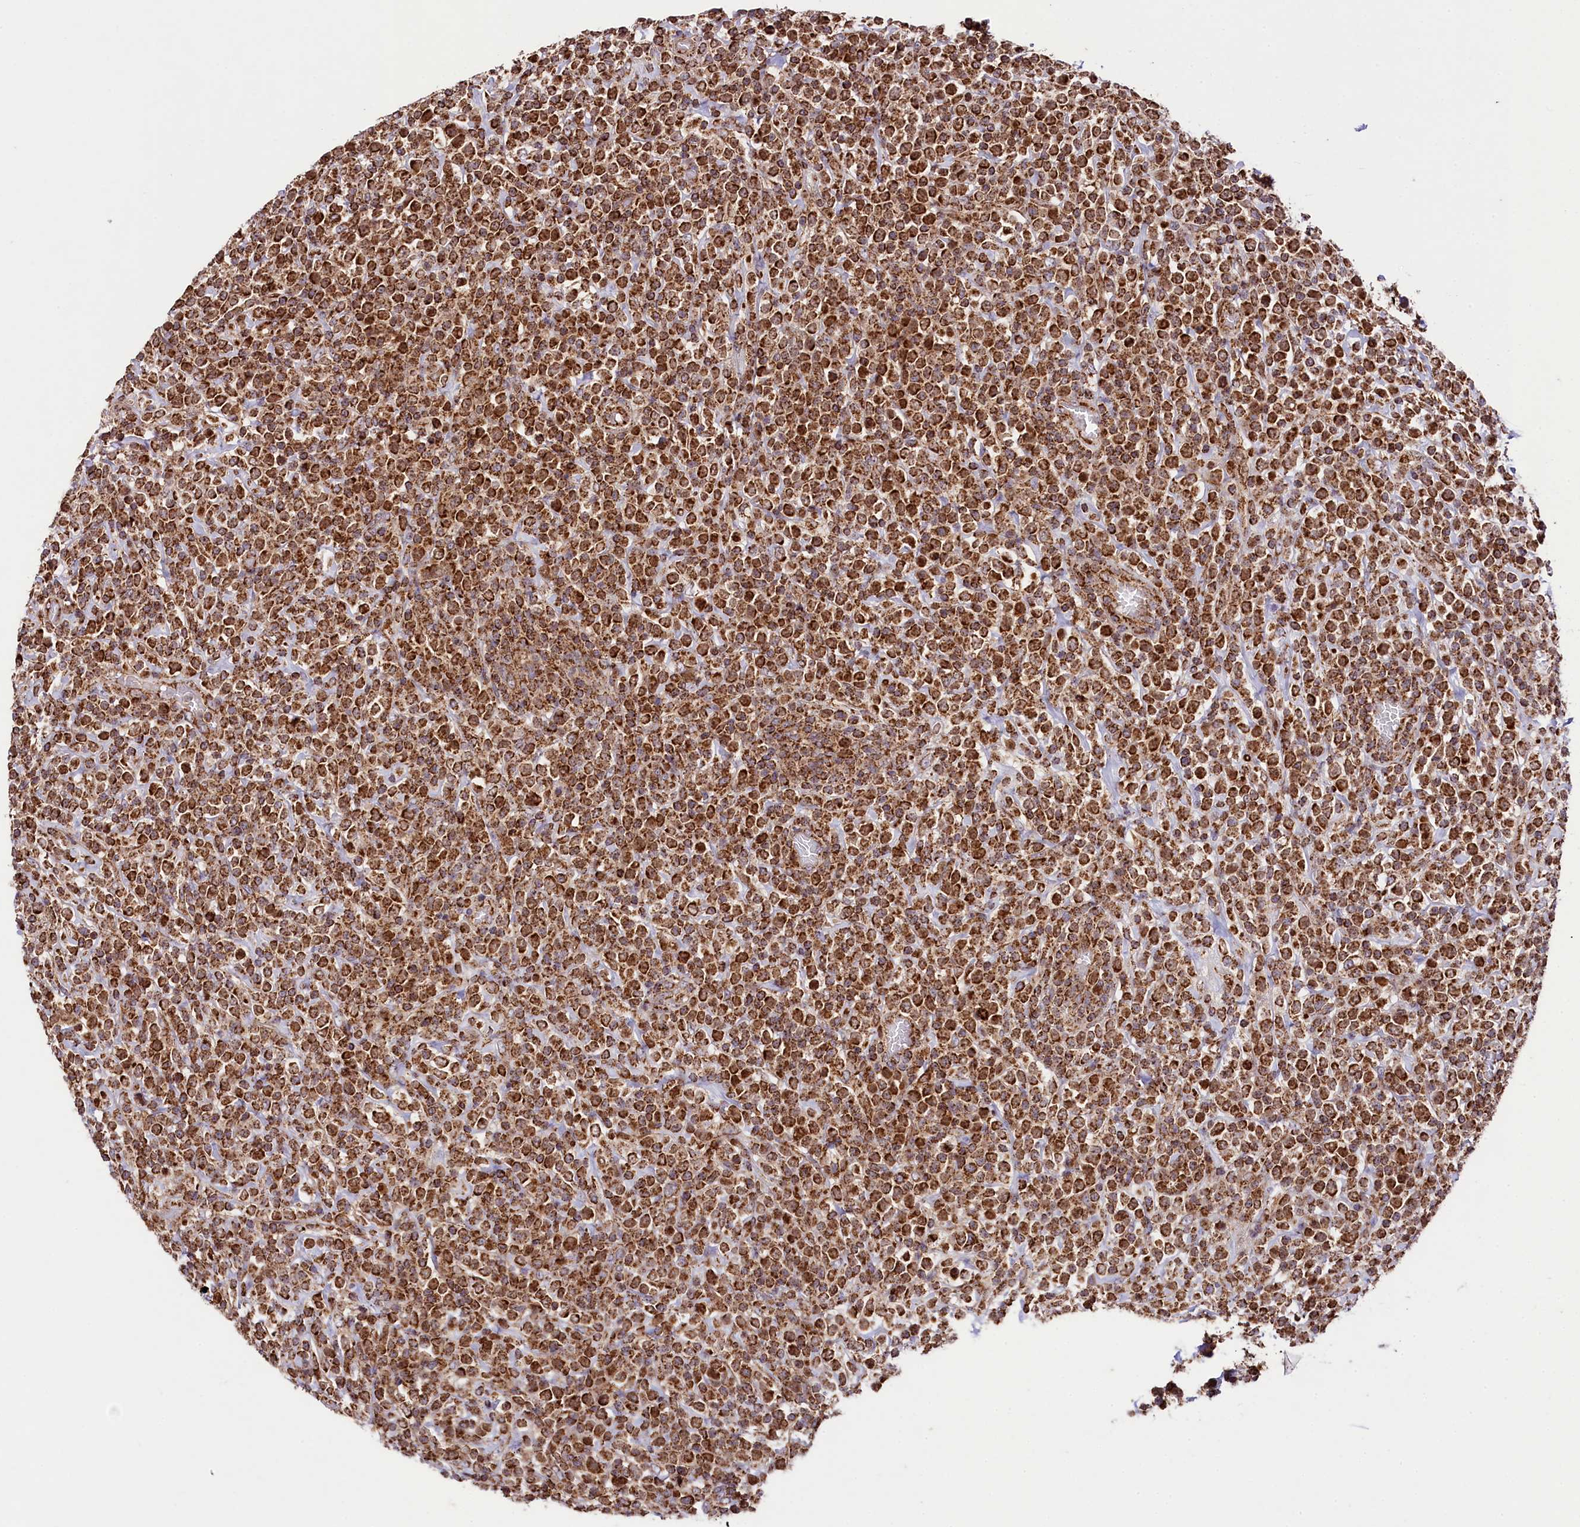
{"staining": {"intensity": "strong", "quantity": ">75%", "location": "cytoplasmic/membranous"}, "tissue": "lymphoma", "cell_type": "Tumor cells", "image_type": "cancer", "snomed": [{"axis": "morphology", "description": "Malignant lymphoma, non-Hodgkin's type, High grade"}, {"axis": "topography", "description": "Colon"}], "caption": "Strong cytoplasmic/membranous protein positivity is seen in approximately >75% of tumor cells in malignant lymphoma, non-Hodgkin's type (high-grade). (DAB IHC with brightfield microscopy, high magnification).", "gene": "CLYBL", "patient": {"sex": "female", "age": 53}}